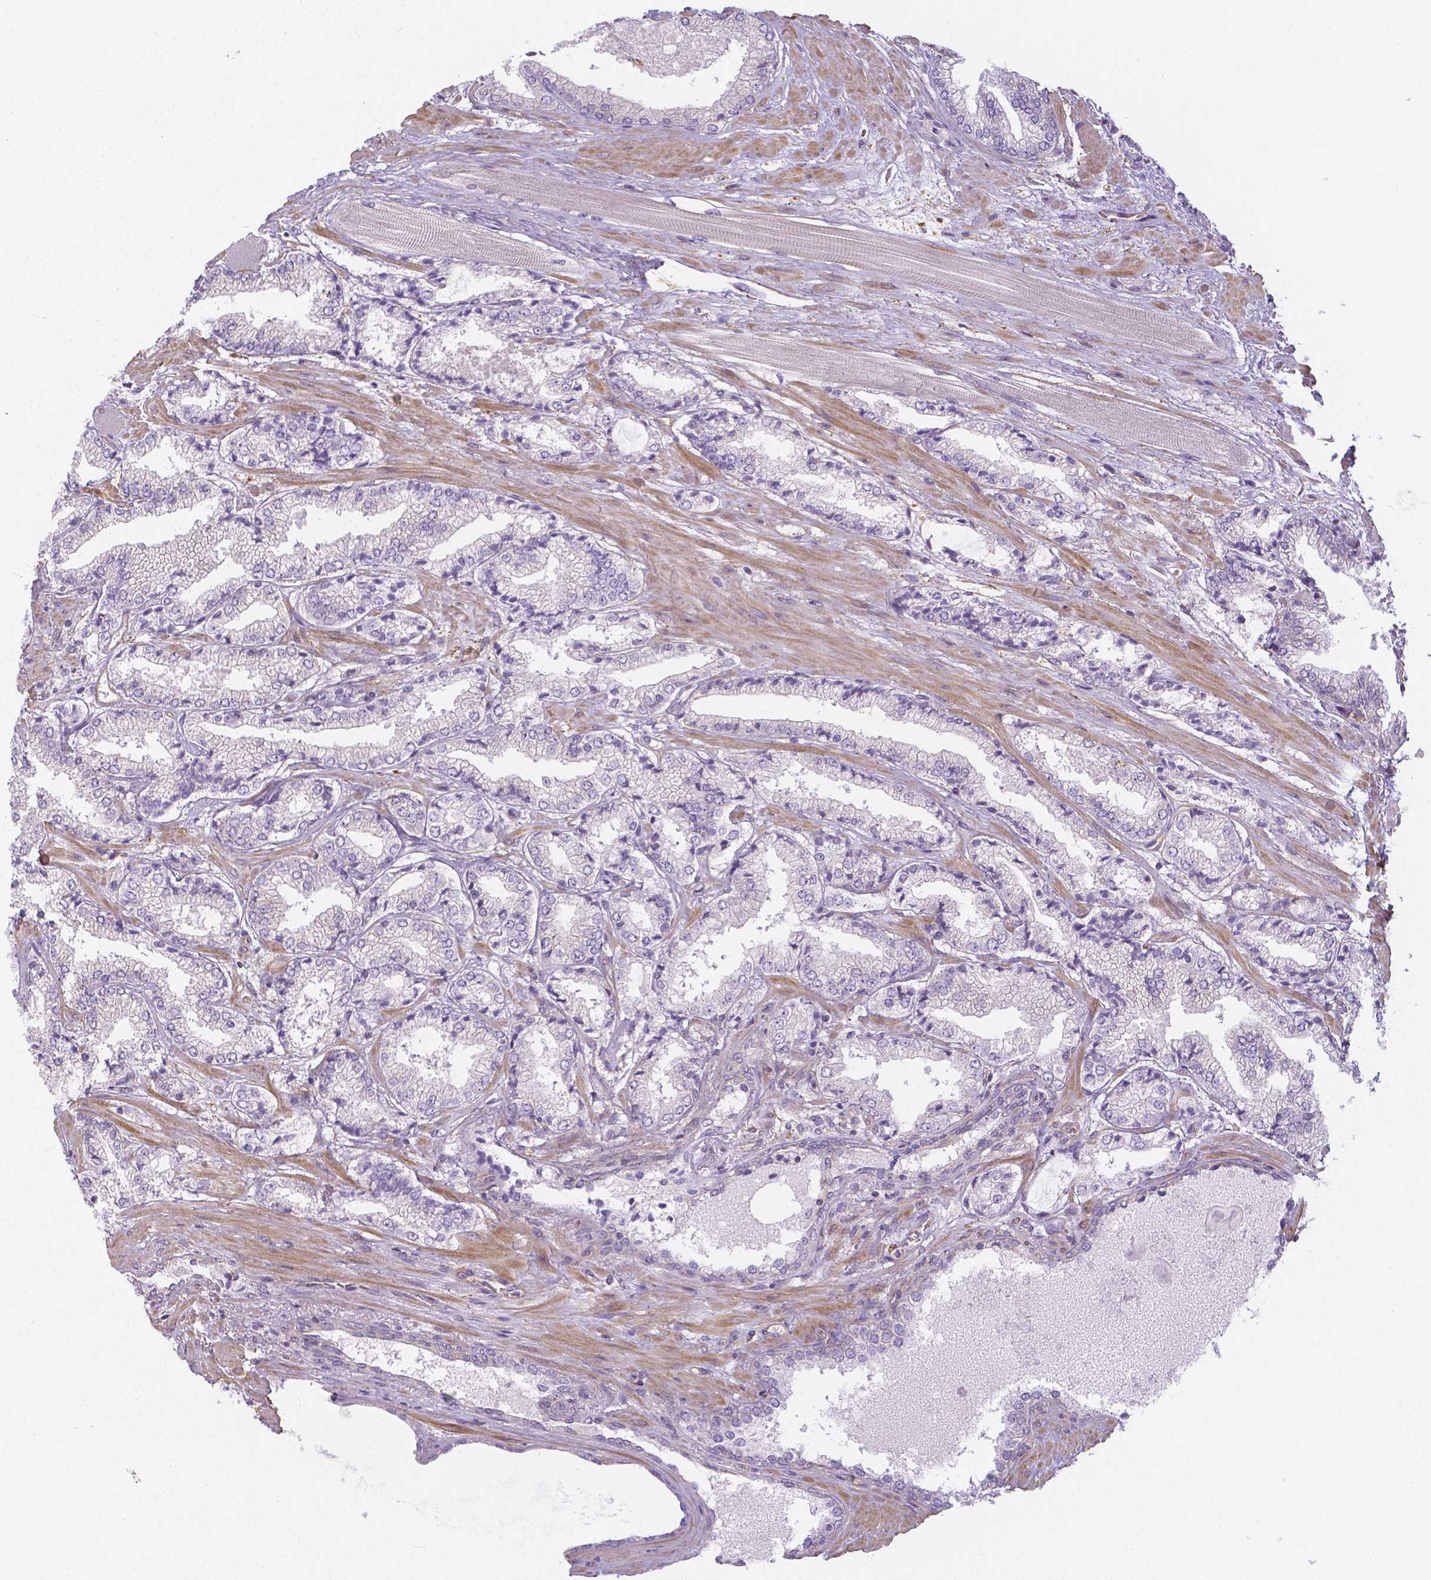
{"staining": {"intensity": "negative", "quantity": "none", "location": "none"}, "tissue": "prostate cancer", "cell_type": "Tumor cells", "image_type": "cancer", "snomed": [{"axis": "morphology", "description": "Adenocarcinoma, High grade"}, {"axis": "topography", "description": "Prostate"}], "caption": "Immunohistochemical staining of human prostate cancer demonstrates no significant positivity in tumor cells. The staining is performed using DAB brown chromogen with nuclei counter-stained in using hematoxylin.", "gene": "CRMP1", "patient": {"sex": "male", "age": 64}}